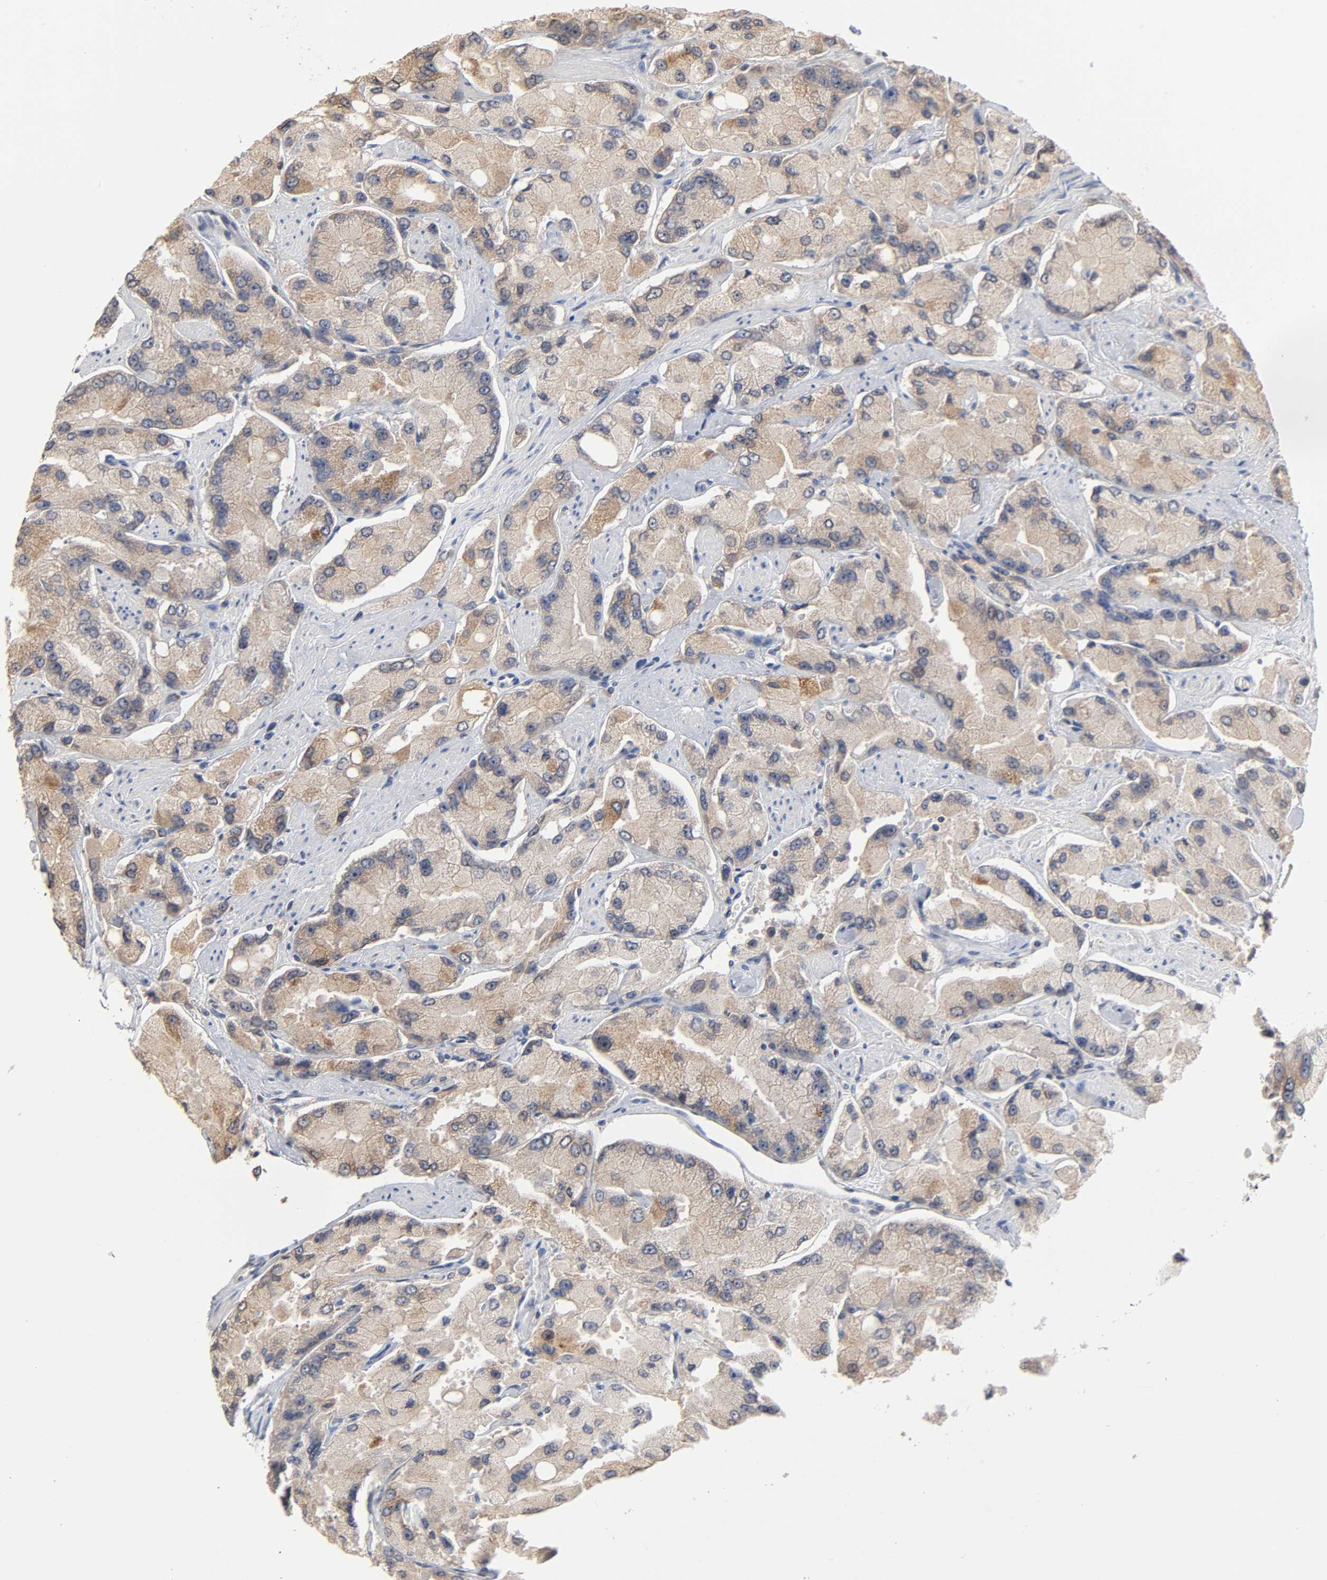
{"staining": {"intensity": "moderate", "quantity": ">75%", "location": "cytoplasmic/membranous"}, "tissue": "prostate cancer", "cell_type": "Tumor cells", "image_type": "cancer", "snomed": [{"axis": "morphology", "description": "Adenocarcinoma, High grade"}, {"axis": "topography", "description": "Prostate"}], "caption": "Prostate adenocarcinoma (high-grade) stained with immunohistochemistry exhibits moderate cytoplasmic/membranous expression in approximately >75% of tumor cells. Immunohistochemistry stains the protein in brown and the nuclei are stained blue.", "gene": "AK7", "patient": {"sex": "male", "age": 58}}